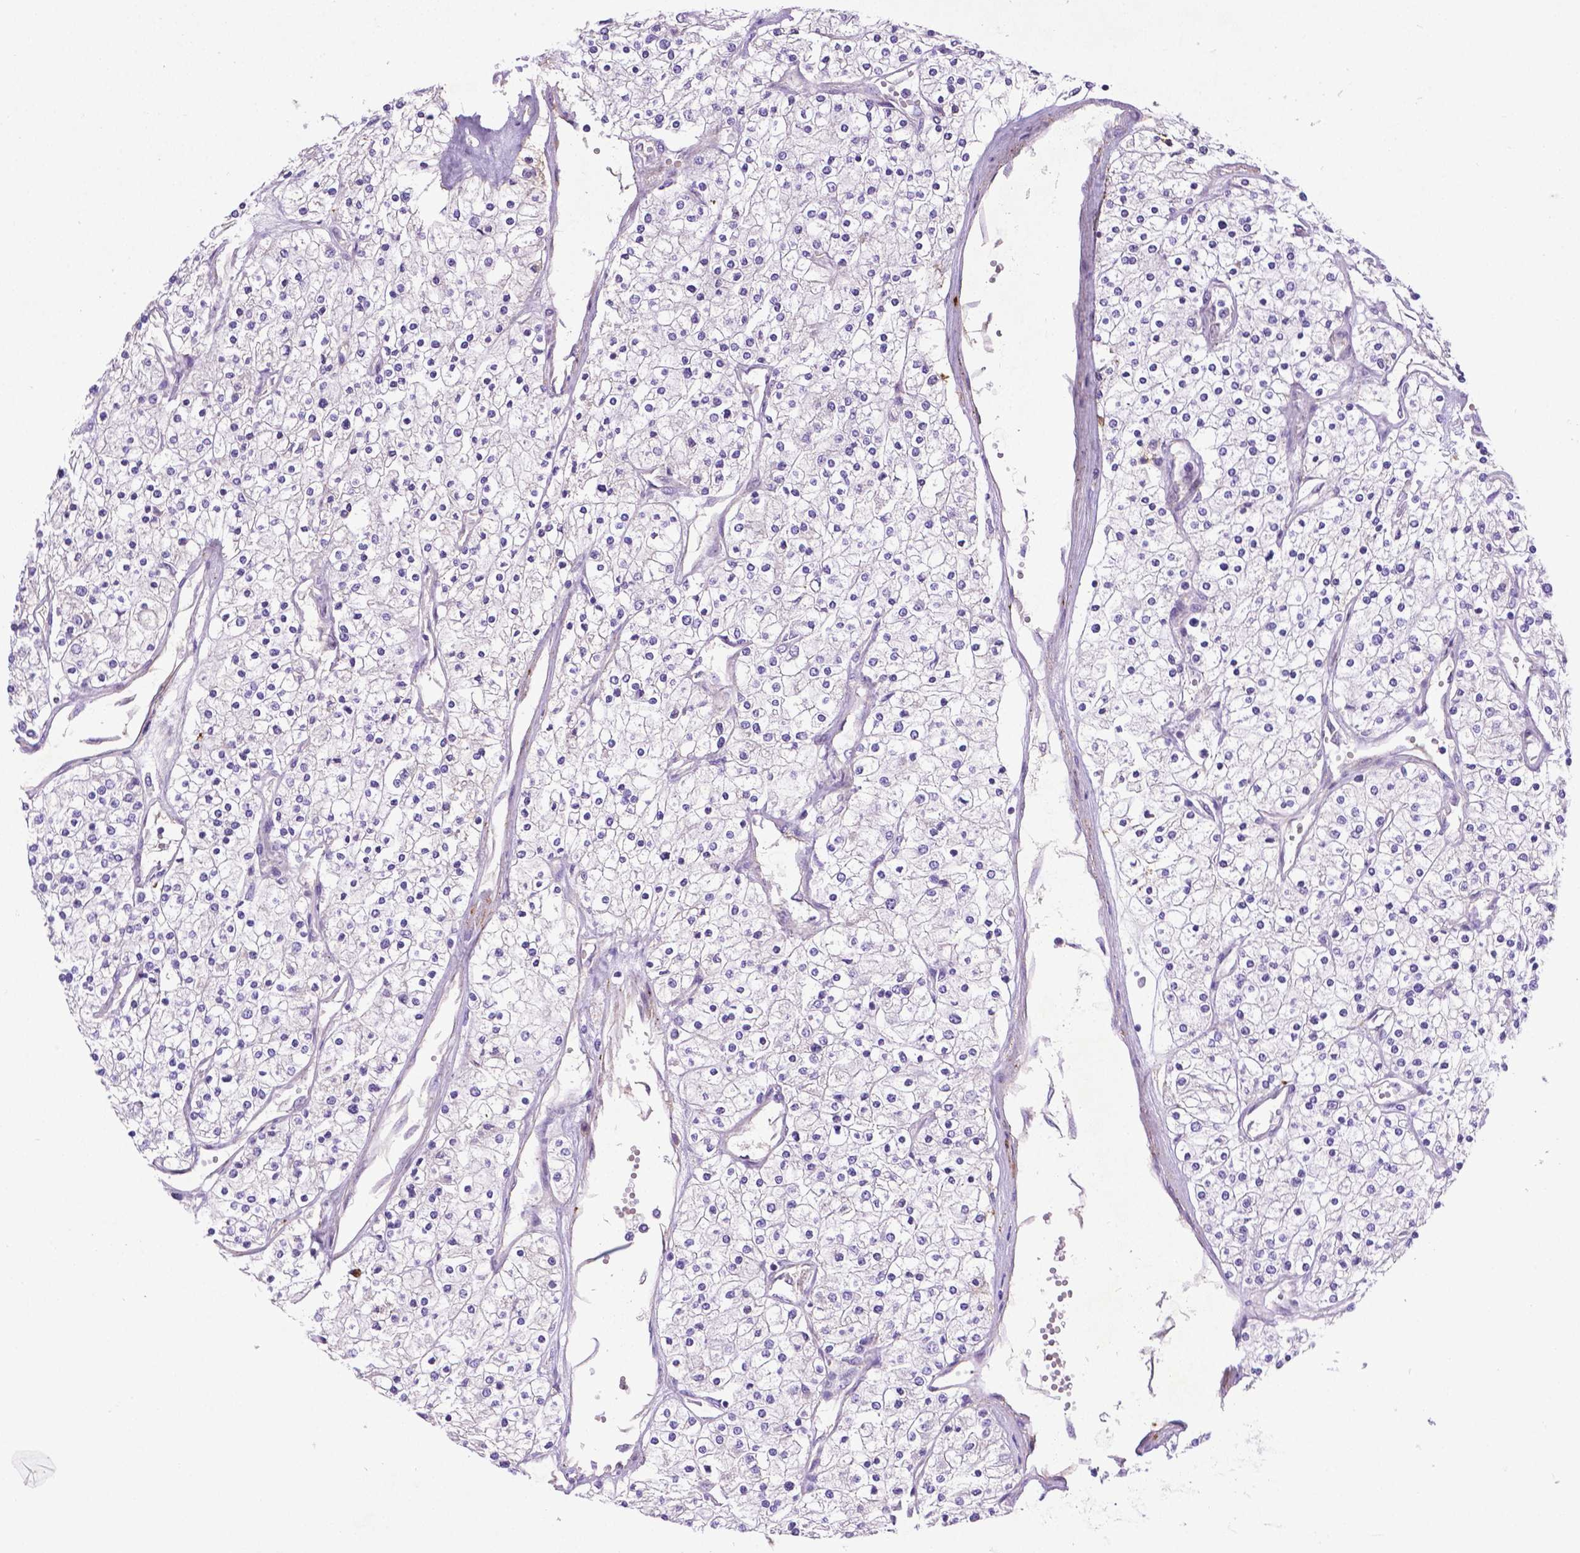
{"staining": {"intensity": "negative", "quantity": "none", "location": "none"}, "tissue": "renal cancer", "cell_type": "Tumor cells", "image_type": "cancer", "snomed": [{"axis": "morphology", "description": "Adenocarcinoma, NOS"}, {"axis": "topography", "description": "Kidney"}], "caption": "Image shows no protein positivity in tumor cells of adenocarcinoma (renal) tissue.", "gene": "CCER2", "patient": {"sex": "male", "age": 80}}